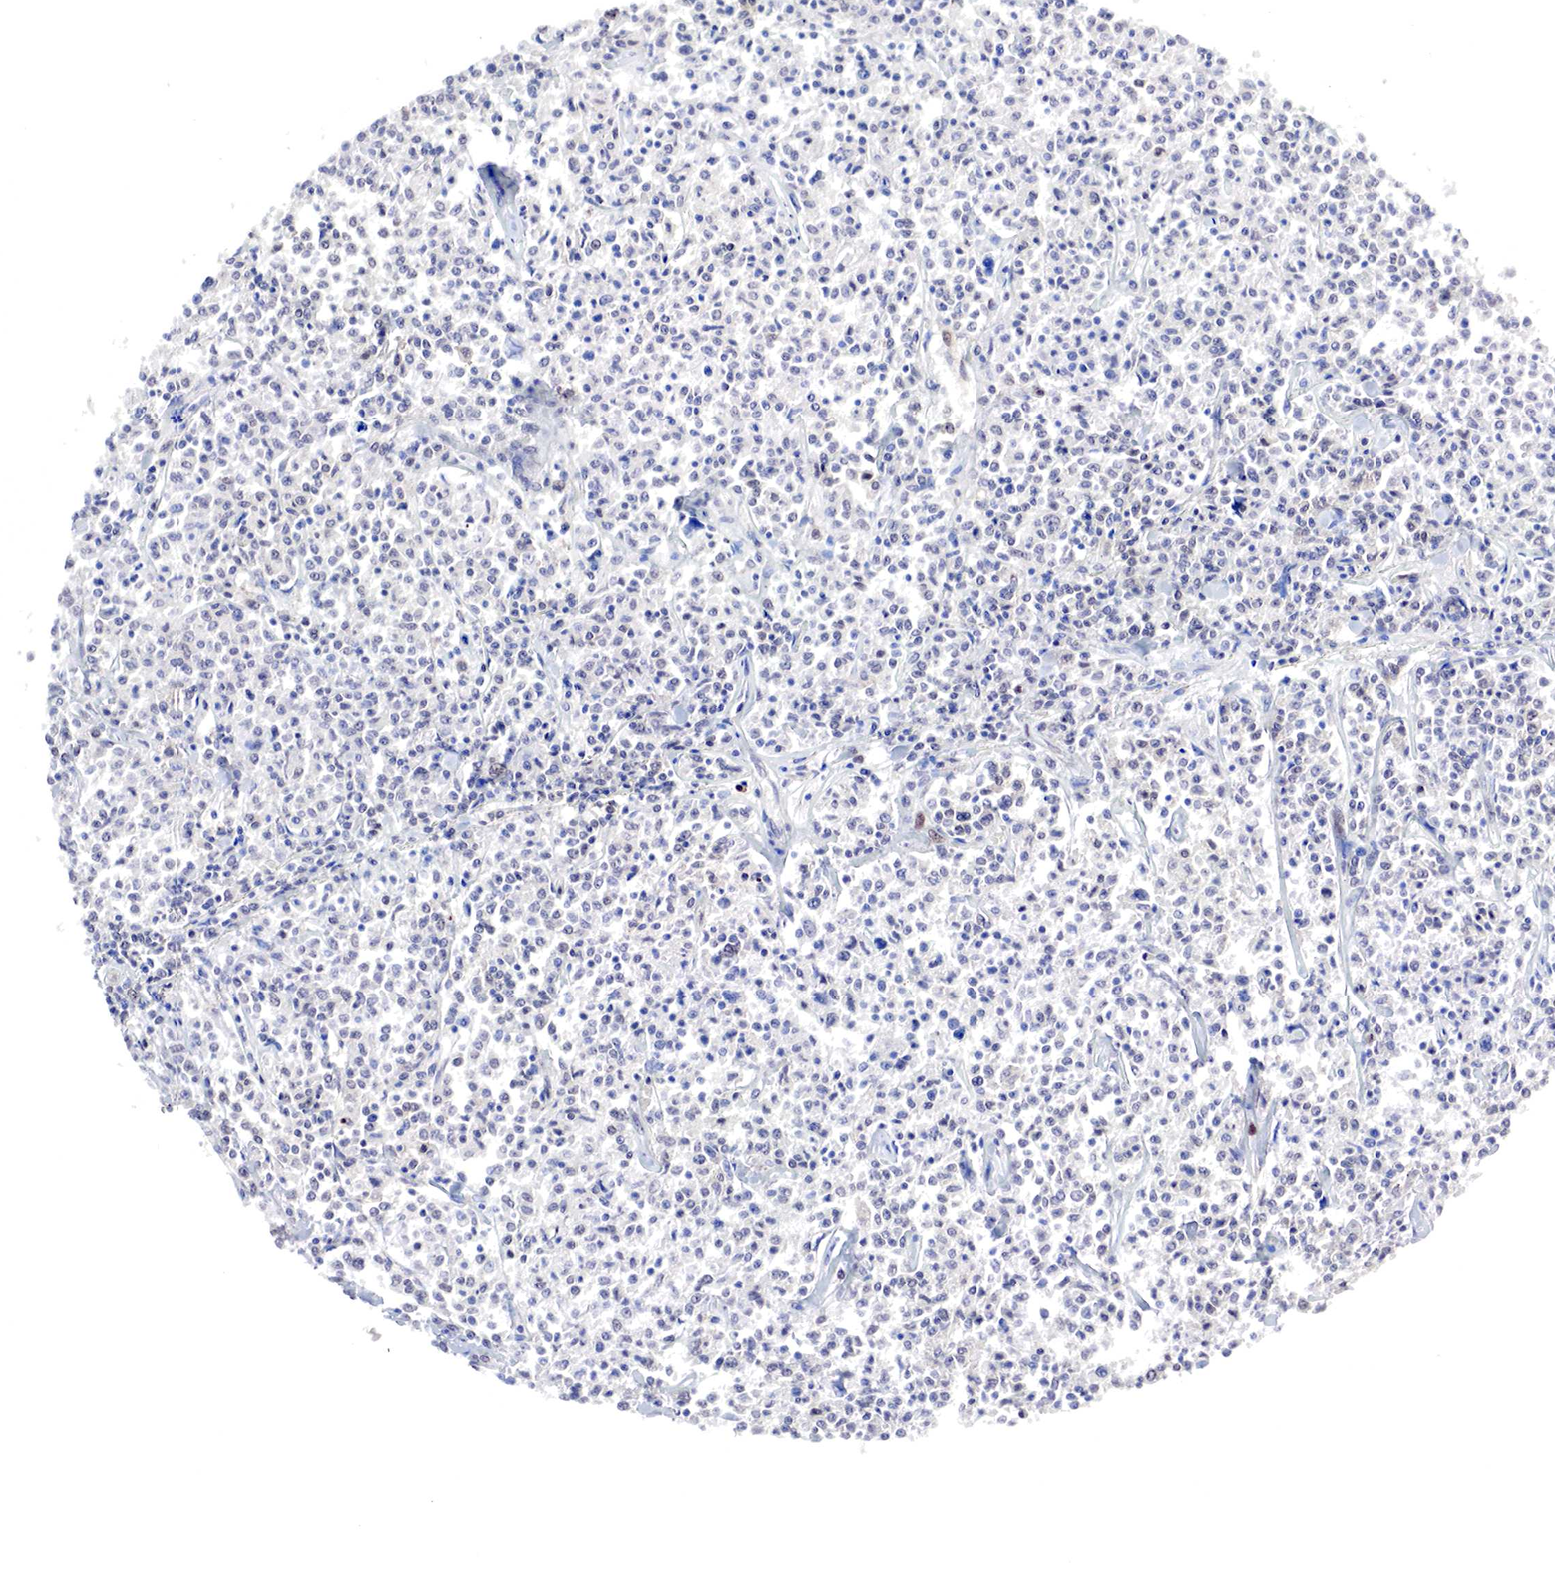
{"staining": {"intensity": "negative", "quantity": "none", "location": "none"}, "tissue": "lymphoma", "cell_type": "Tumor cells", "image_type": "cancer", "snomed": [{"axis": "morphology", "description": "Malignant lymphoma, non-Hodgkin's type, Low grade"}, {"axis": "topography", "description": "Small intestine"}], "caption": "The image shows no significant staining in tumor cells of lymphoma.", "gene": "DACH2", "patient": {"sex": "female", "age": 59}}